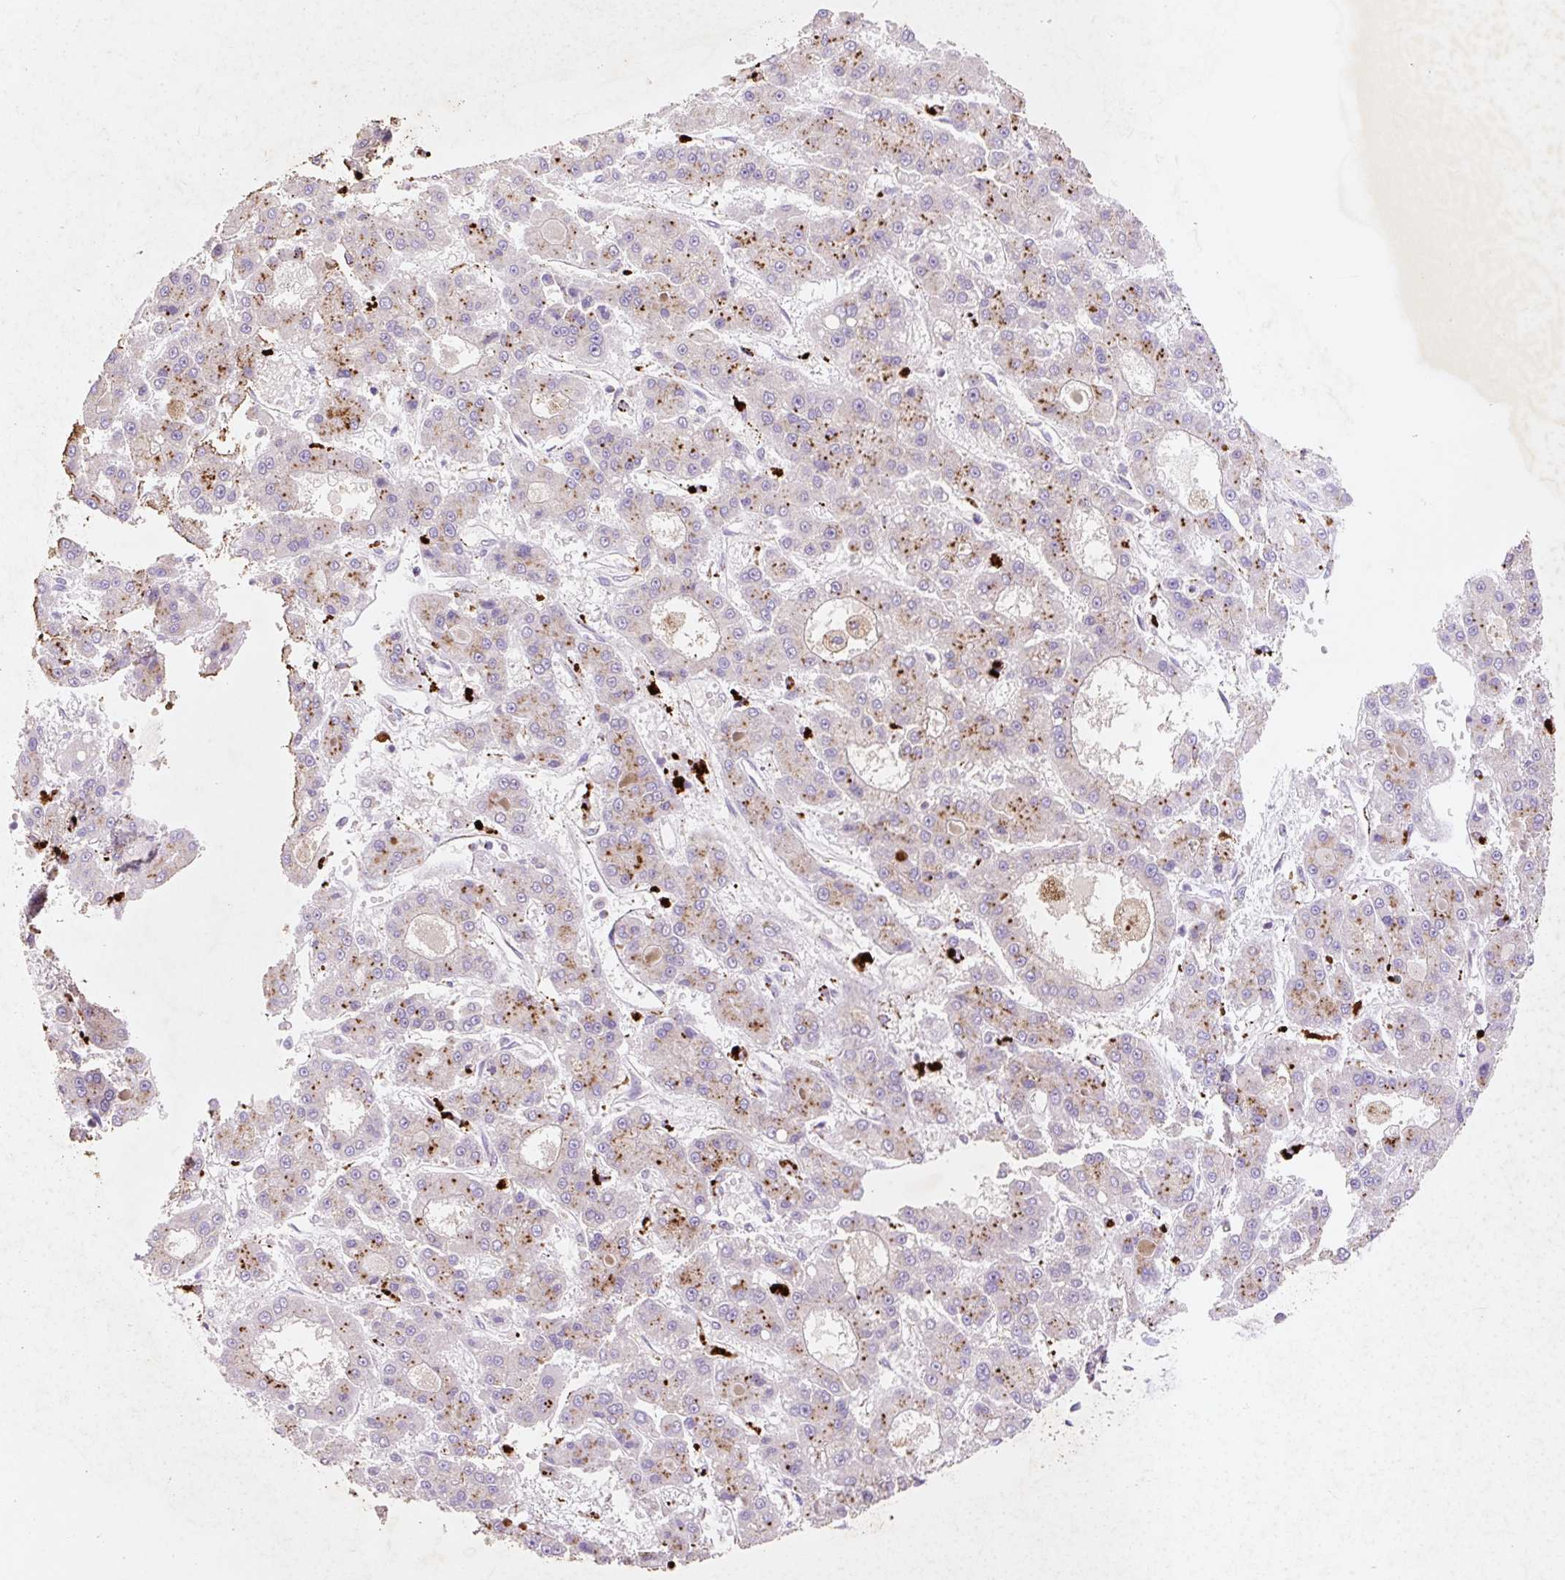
{"staining": {"intensity": "moderate", "quantity": "25%-75%", "location": "cytoplasmic/membranous"}, "tissue": "liver cancer", "cell_type": "Tumor cells", "image_type": "cancer", "snomed": [{"axis": "morphology", "description": "Carcinoma, Hepatocellular, NOS"}, {"axis": "topography", "description": "Liver"}], "caption": "An IHC micrograph of tumor tissue is shown. Protein staining in brown shows moderate cytoplasmic/membranous positivity in liver hepatocellular carcinoma within tumor cells.", "gene": "HEXA", "patient": {"sex": "male", "age": 70}}